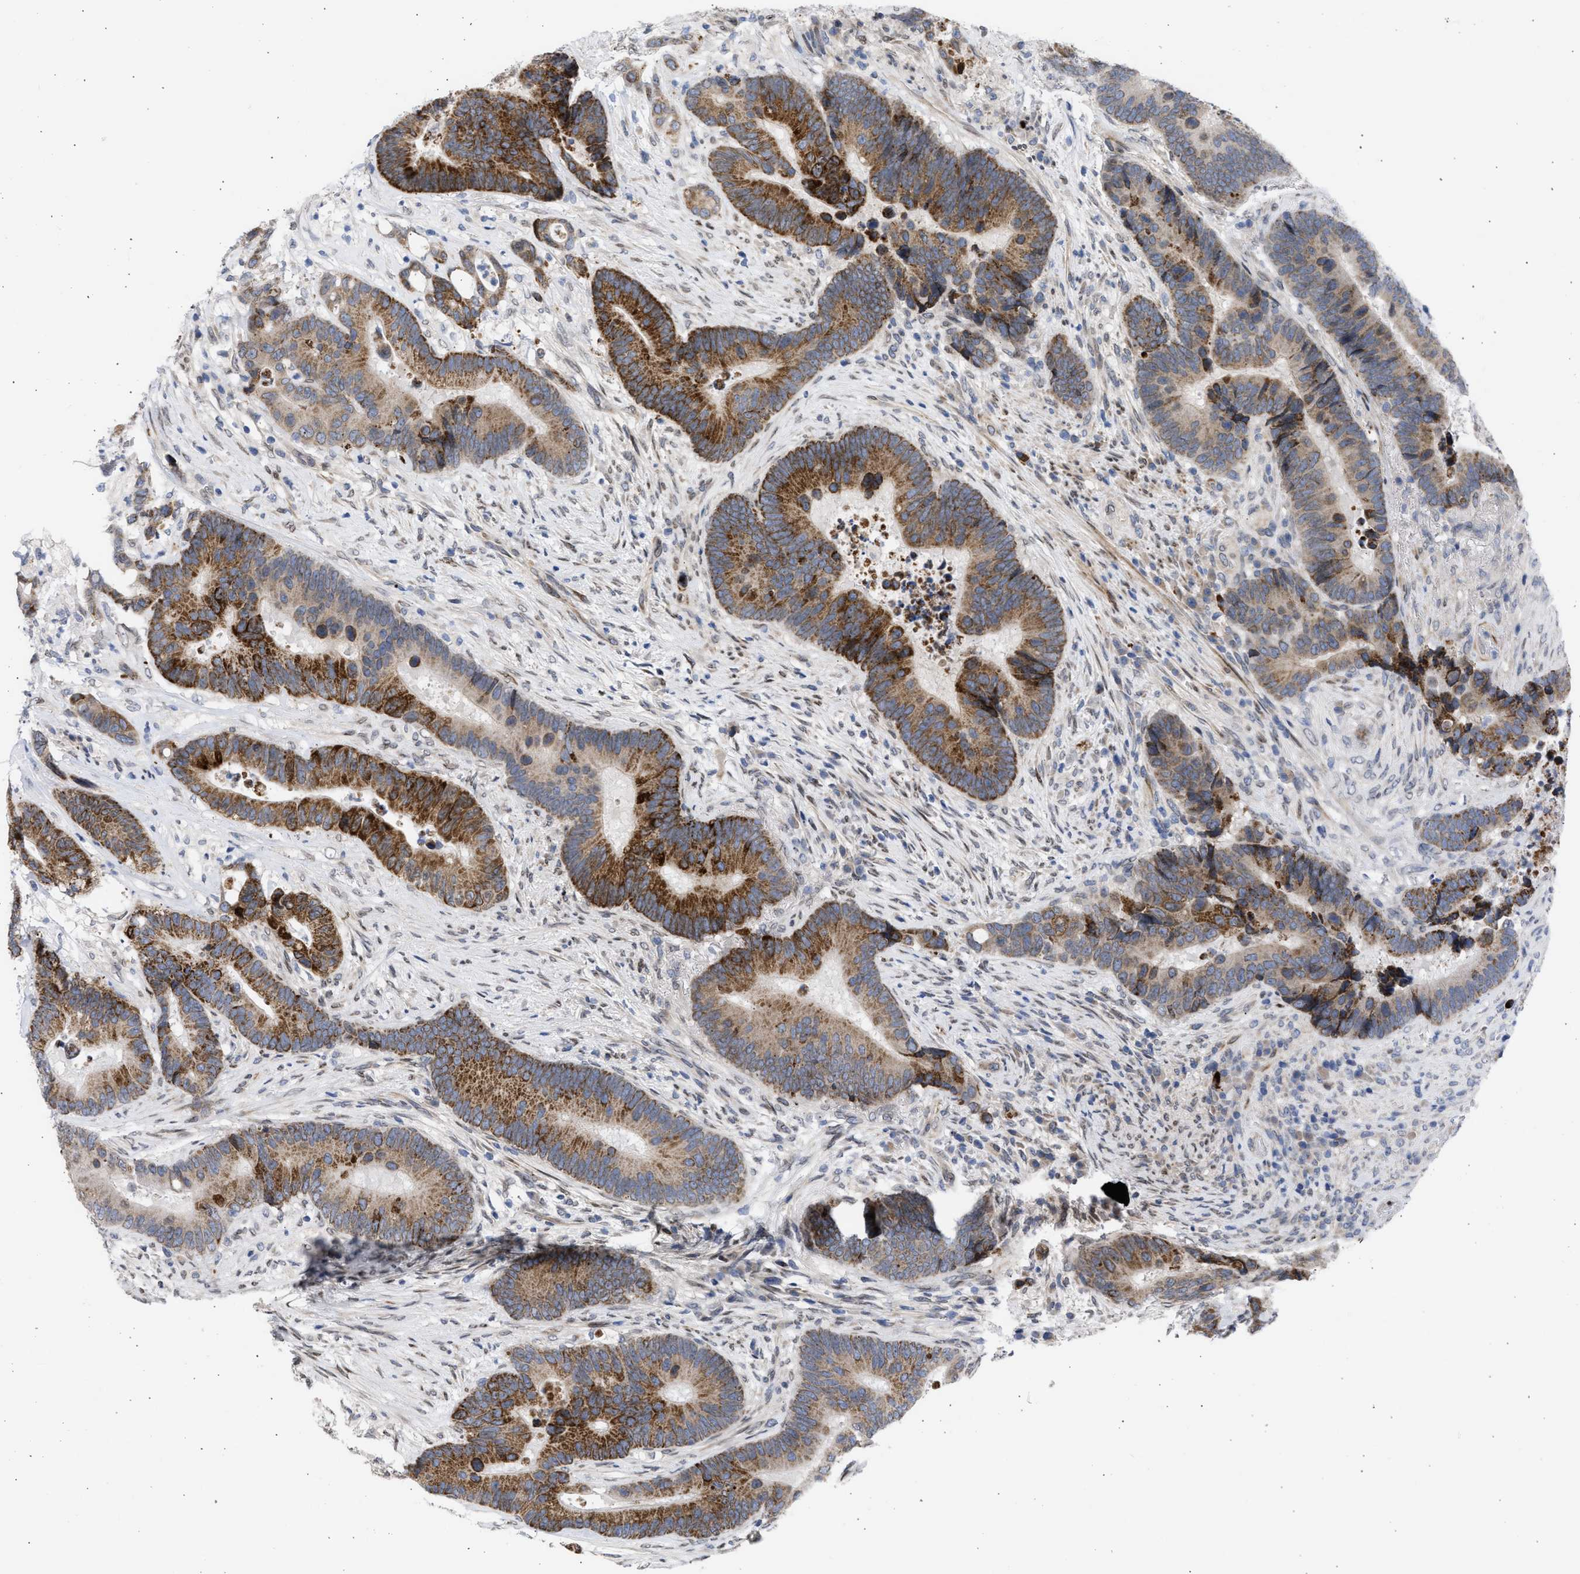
{"staining": {"intensity": "strong", "quantity": ">75%", "location": "cytoplasmic/membranous"}, "tissue": "colorectal cancer", "cell_type": "Tumor cells", "image_type": "cancer", "snomed": [{"axis": "morphology", "description": "Adenocarcinoma, NOS"}, {"axis": "topography", "description": "Rectum"}], "caption": "The micrograph displays a brown stain indicating the presence of a protein in the cytoplasmic/membranous of tumor cells in colorectal cancer. The staining was performed using DAB (3,3'-diaminobenzidine), with brown indicating positive protein expression. Nuclei are stained blue with hematoxylin.", "gene": "NUP35", "patient": {"sex": "female", "age": 89}}